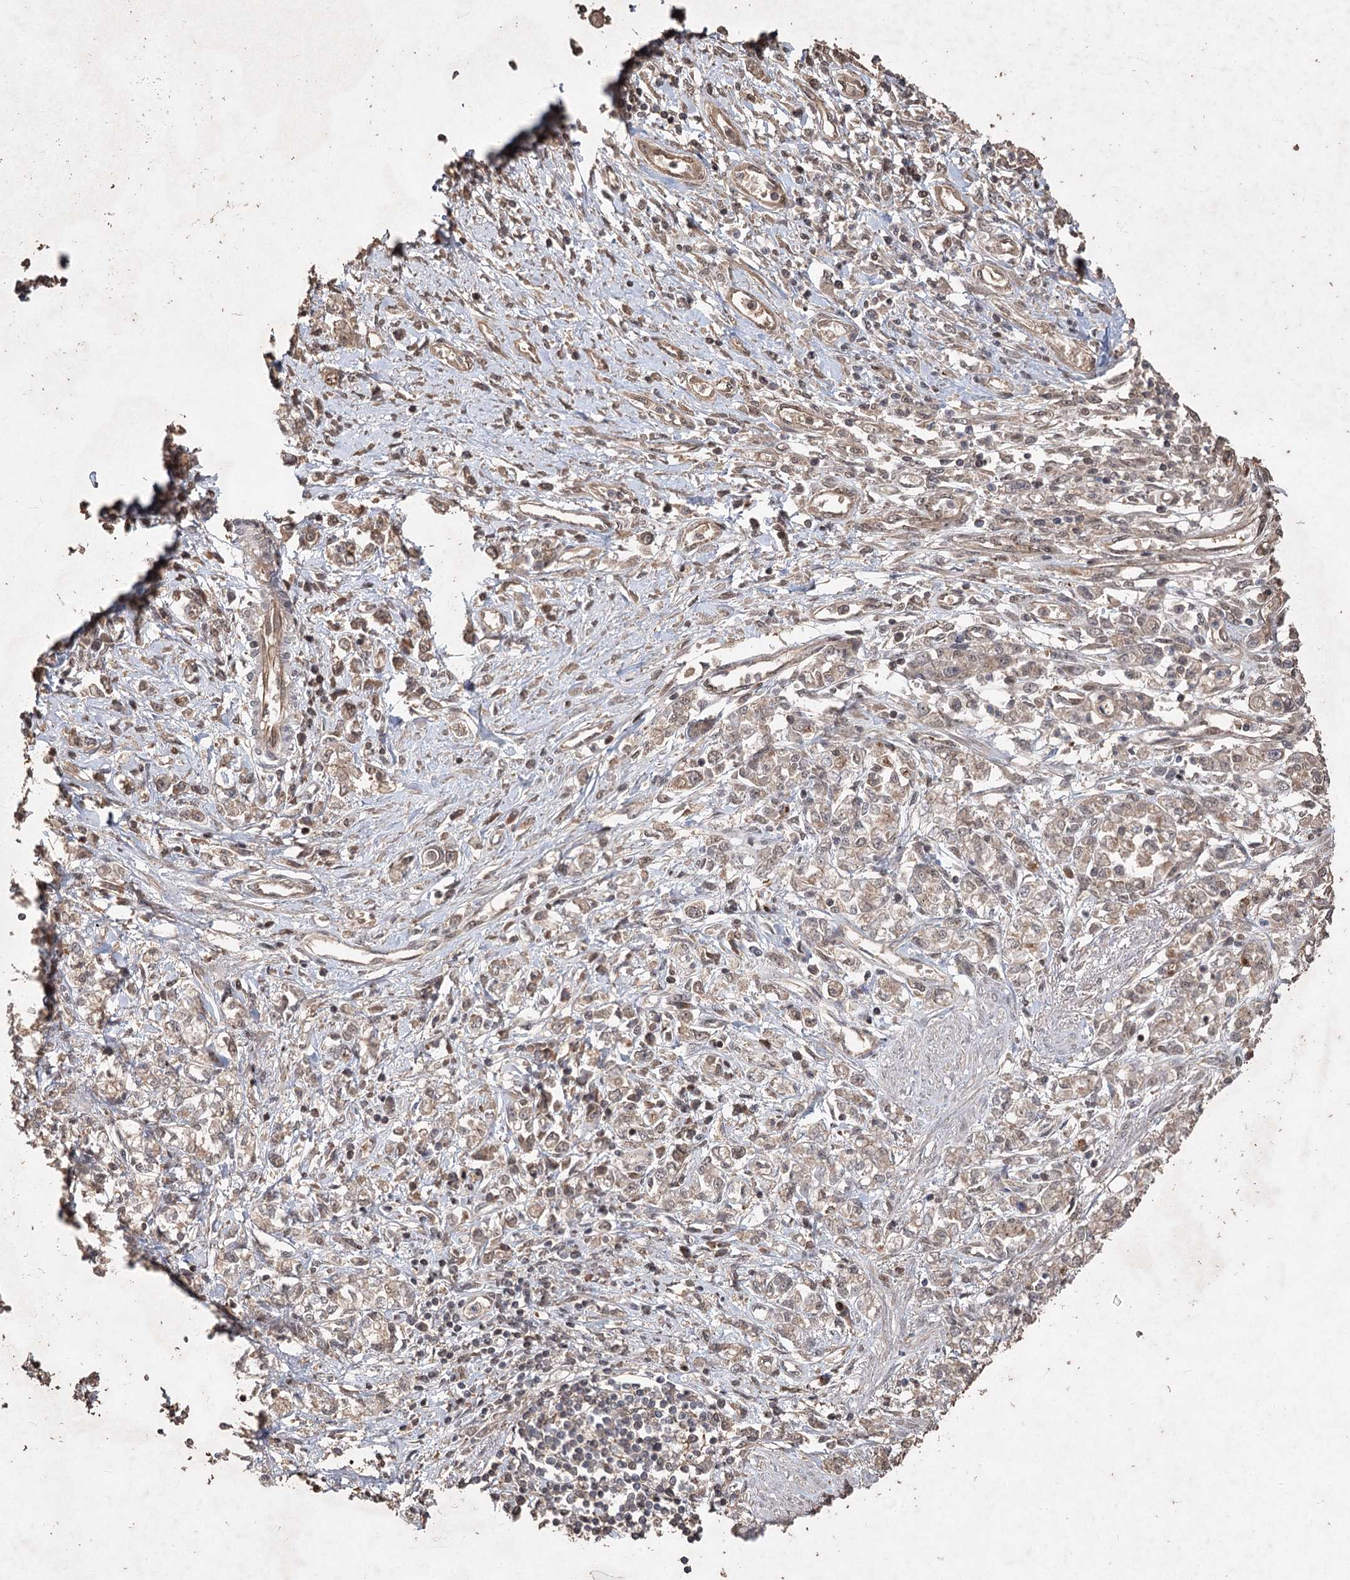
{"staining": {"intensity": "weak", "quantity": "<25%", "location": "cytoplasmic/membranous"}, "tissue": "stomach cancer", "cell_type": "Tumor cells", "image_type": "cancer", "snomed": [{"axis": "morphology", "description": "Adenocarcinoma, NOS"}, {"axis": "topography", "description": "Stomach"}], "caption": "Adenocarcinoma (stomach) was stained to show a protein in brown. There is no significant staining in tumor cells.", "gene": "FBXO7", "patient": {"sex": "female", "age": 76}}